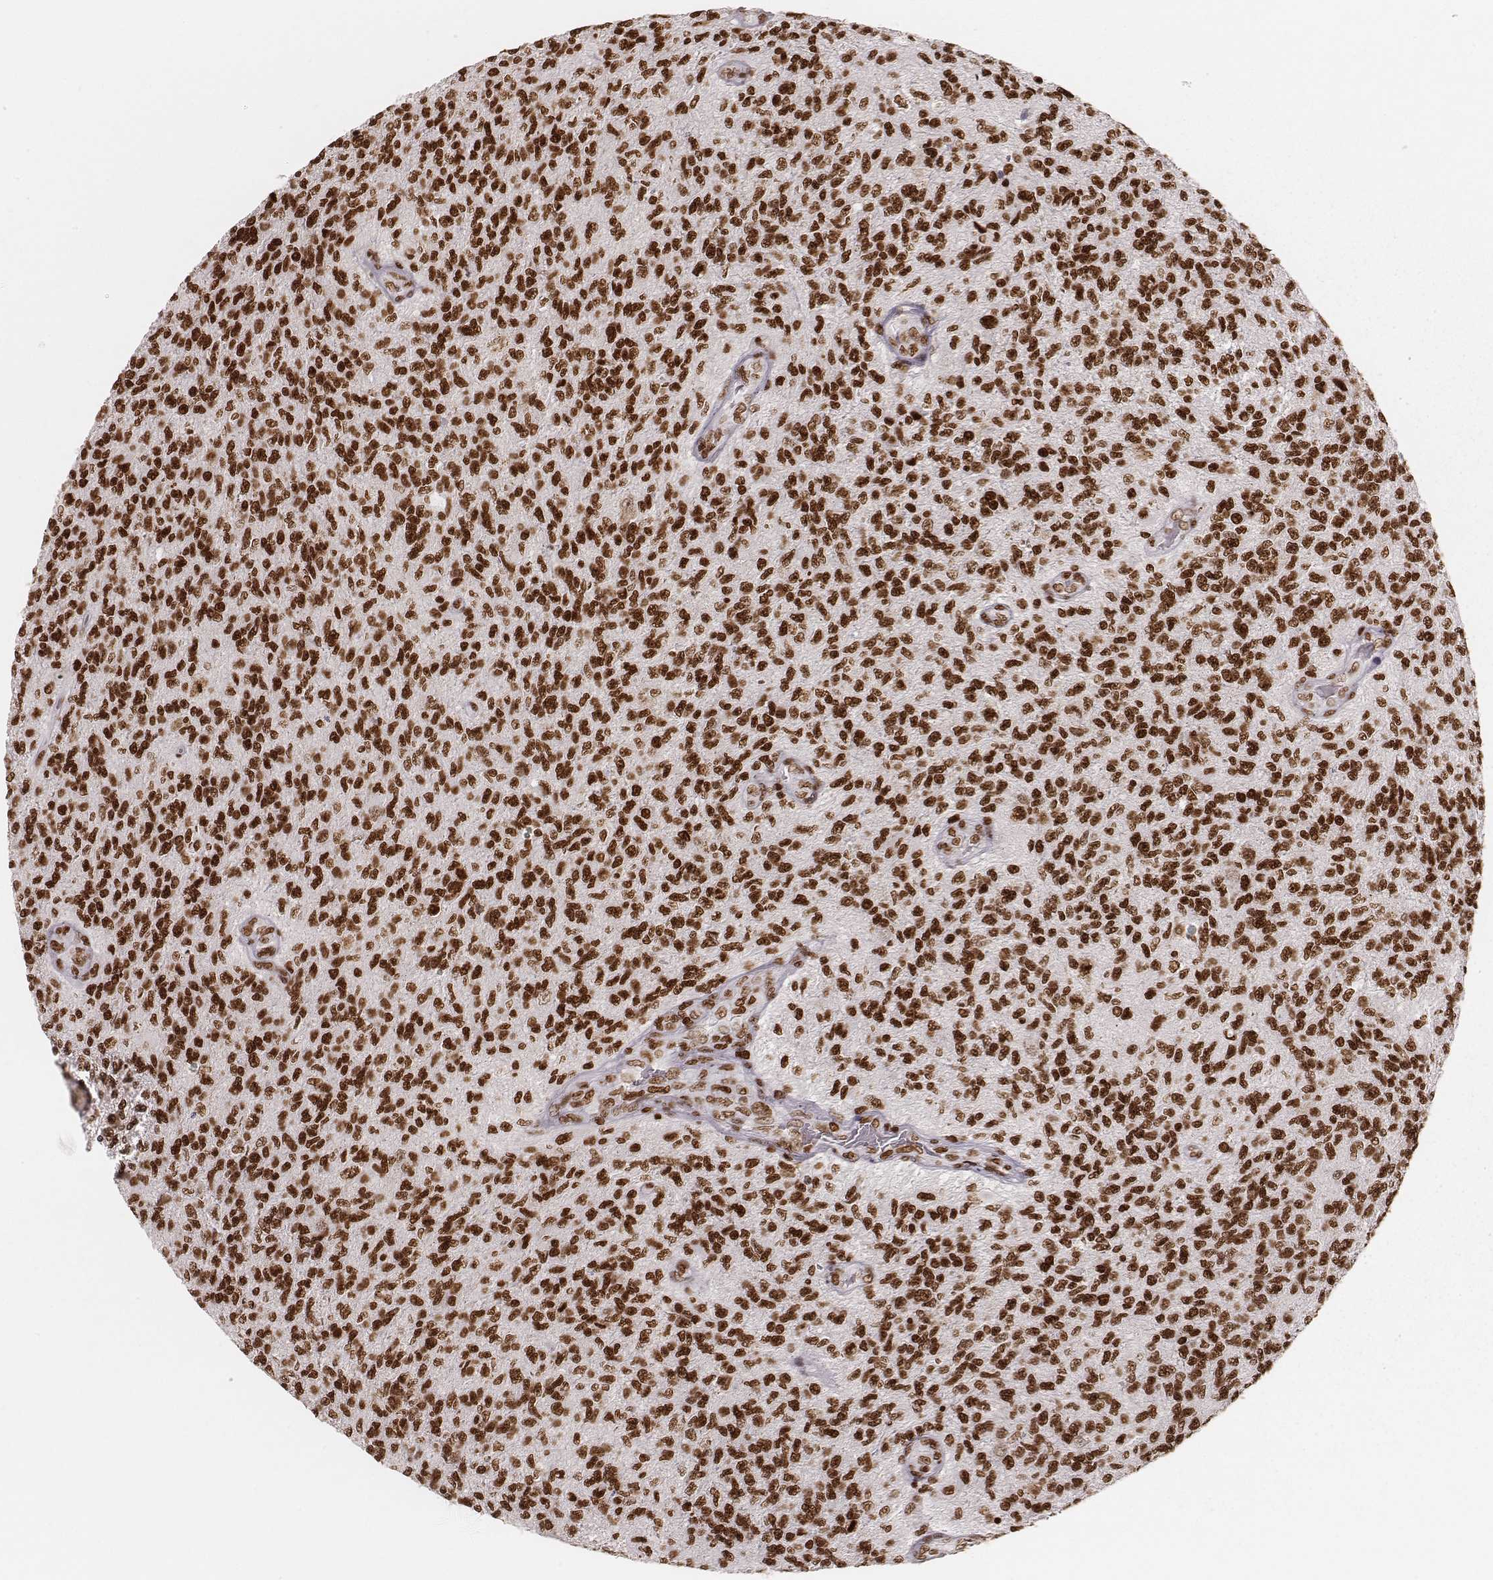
{"staining": {"intensity": "strong", "quantity": ">75%", "location": "nuclear"}, "tissue": "glioma", "cell_type": "Tumor cells", "image_type": "cancer", "snomed": [{"axis": "morphology", "description": "Glioma, malignant, High grade"}, {"axis": "topography", "description": "Brain"}], "caption": "Immunohistochemical staining of human glioma reveals high levels of strong nuclear protein positivity in approximately >75% of tumor cells.", "gene": "PARP1", "patient": {"sex": "male", "age": 56}}